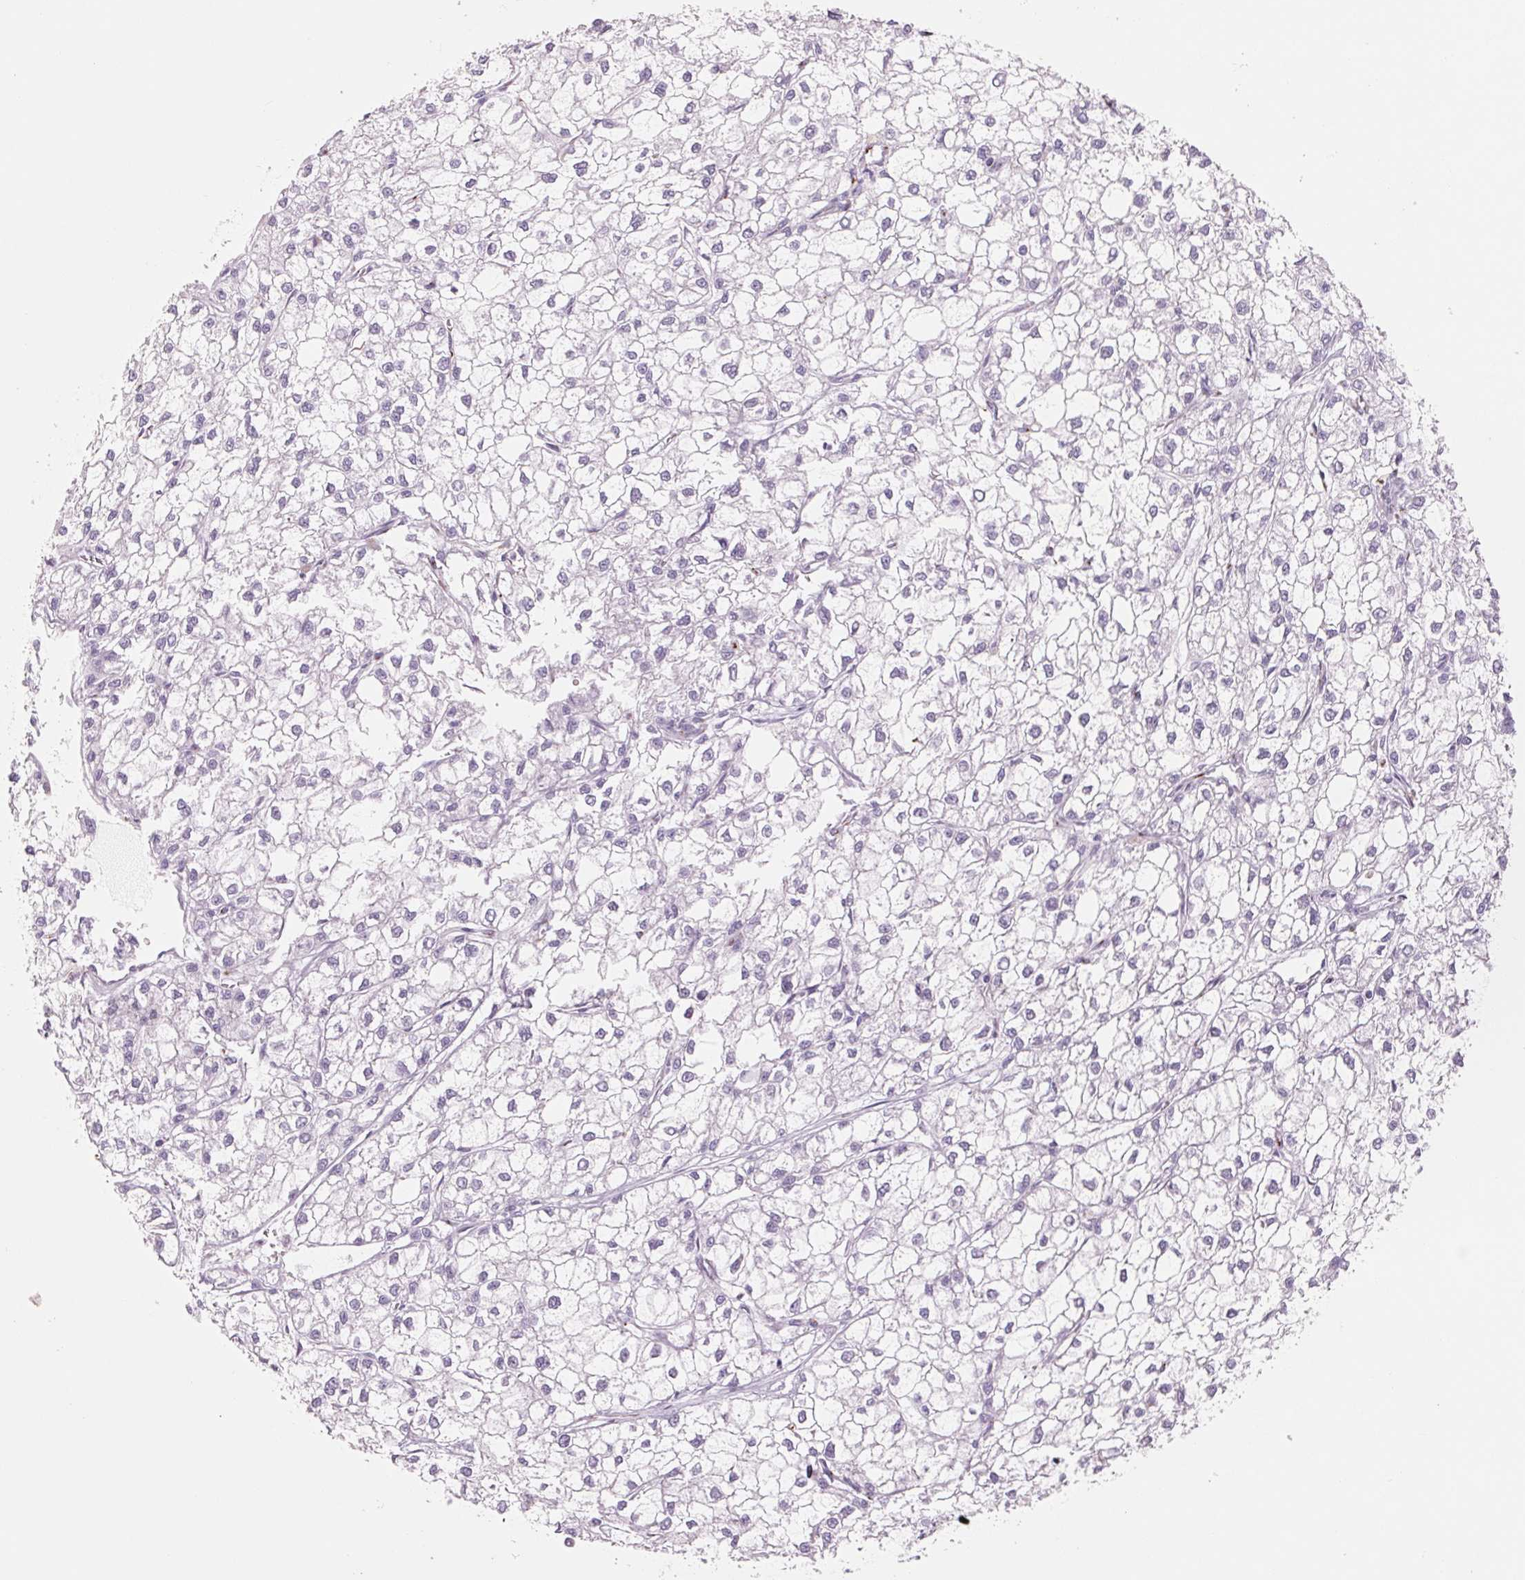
{"staining": {"intensity": "negative", "quantity": "none", "location": "none"}, "tissue": "liver cancer", "cell_type": "Tumor cells", "image_type": "cancer", "snomed": [{"axis": "morphology", "description": "Carcinoma, Hepatocellular, NOS"}, {"axis": "topography", "description": "Liver"}], "caption": "Immunohistochemistry (IHC) of liver cancer (hepatocellular carcinoma) displays no positivity in tumor cells.", "gene": "GALNT7", "patient": {"sex": "female", "age": 43}}